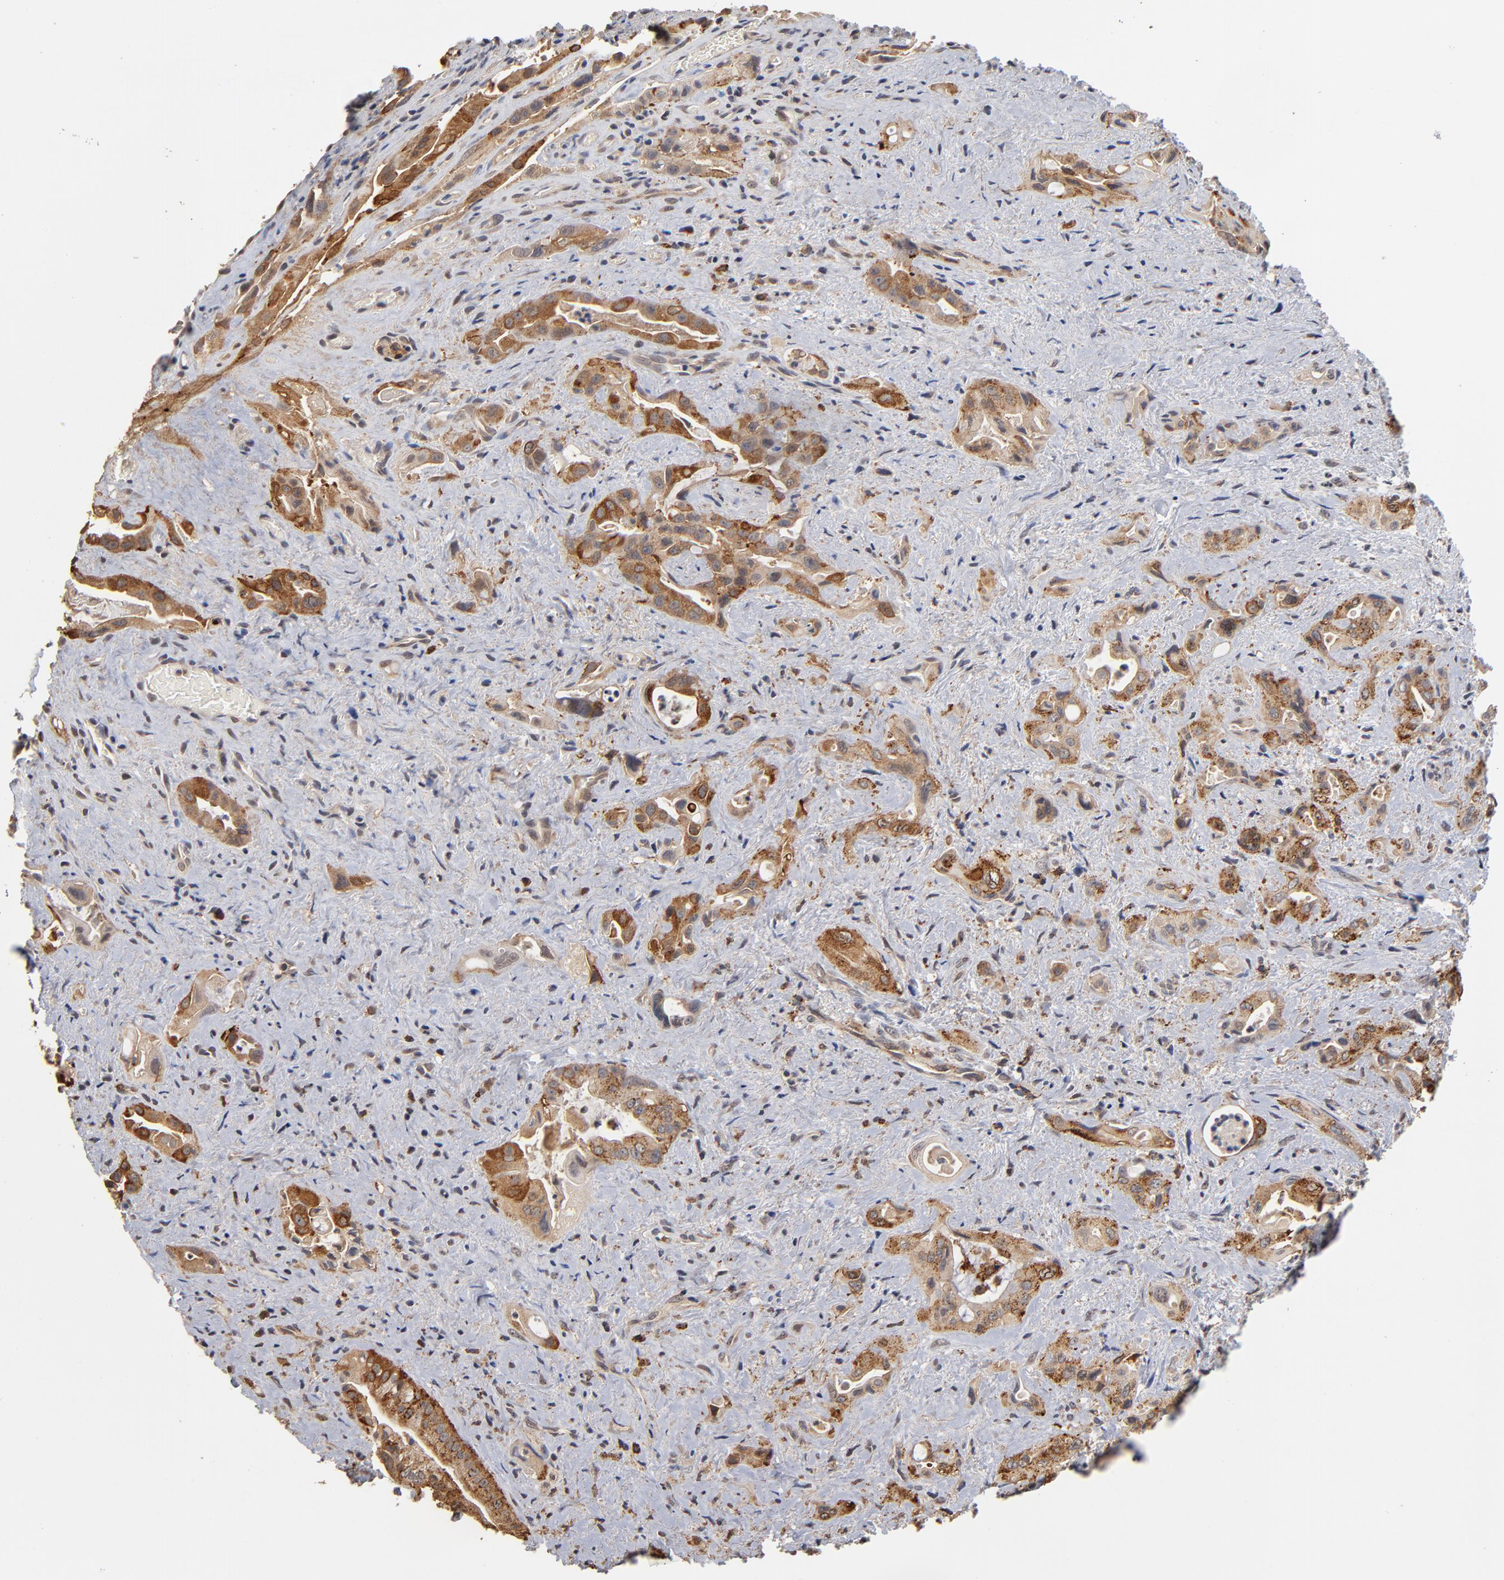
{"staining": {"intensity": "strong", "quantity": ">75%", "location": "cytoplasmic/membranous"}, "tissue": "pancreatic cancer", "cell_type": "Tumor cells", "image_type": "cancer", "snomed": [{"axis": "morphology", "description": "Adenocarcinoma, NOS"}, {"axis": "topography", "description": "Pancreas"}], "caption": "A high amount of strong cytoplasmic/membranous staining is seen in about >75% of tumor cells in pancreatic cancer tissue.", "gene": "ASB8", "patient": {"sex": "male", "age": 77}}